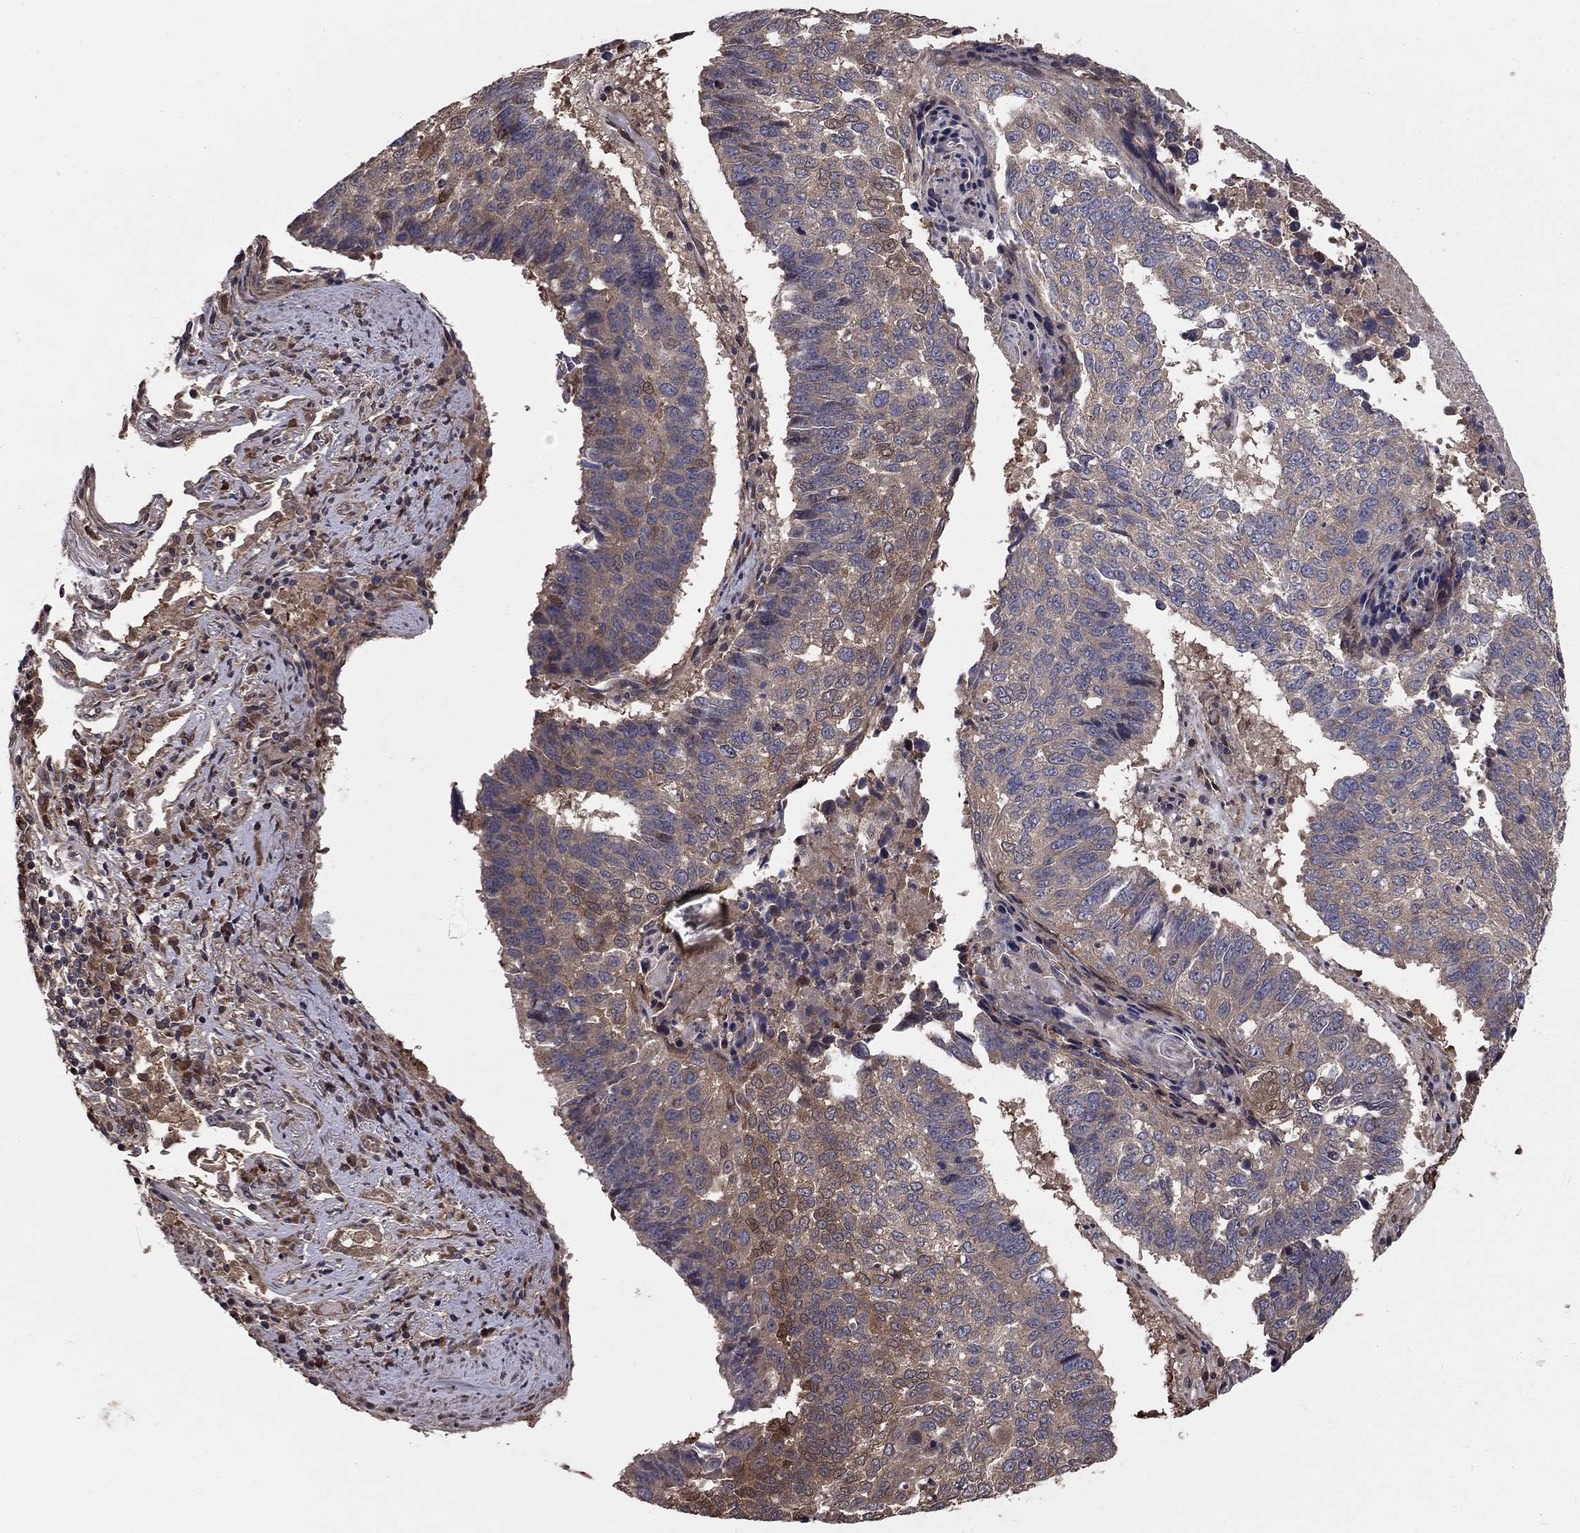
{"staining": {"intensity": "weak", "quantity": "<25%", "location": "cytoplasmic/membranous"}, "tissue": "lung cancer", "cell_type": "Tumor cells", "image_type": "cancer", "snomed": [{"axis": "morphology", "description": "Squamous cell carcinoma, NOS"}, {"axis": "topography", "description": "Lung"}], "caption": "Immunohistochemistry micrograph of human lung cancer stained for a protein (brown), which shows no expression in tumor cells. Nuclei are stained in blue.", "gene": "BABAM2", "patient": {"sex": "male", "age": 73}}